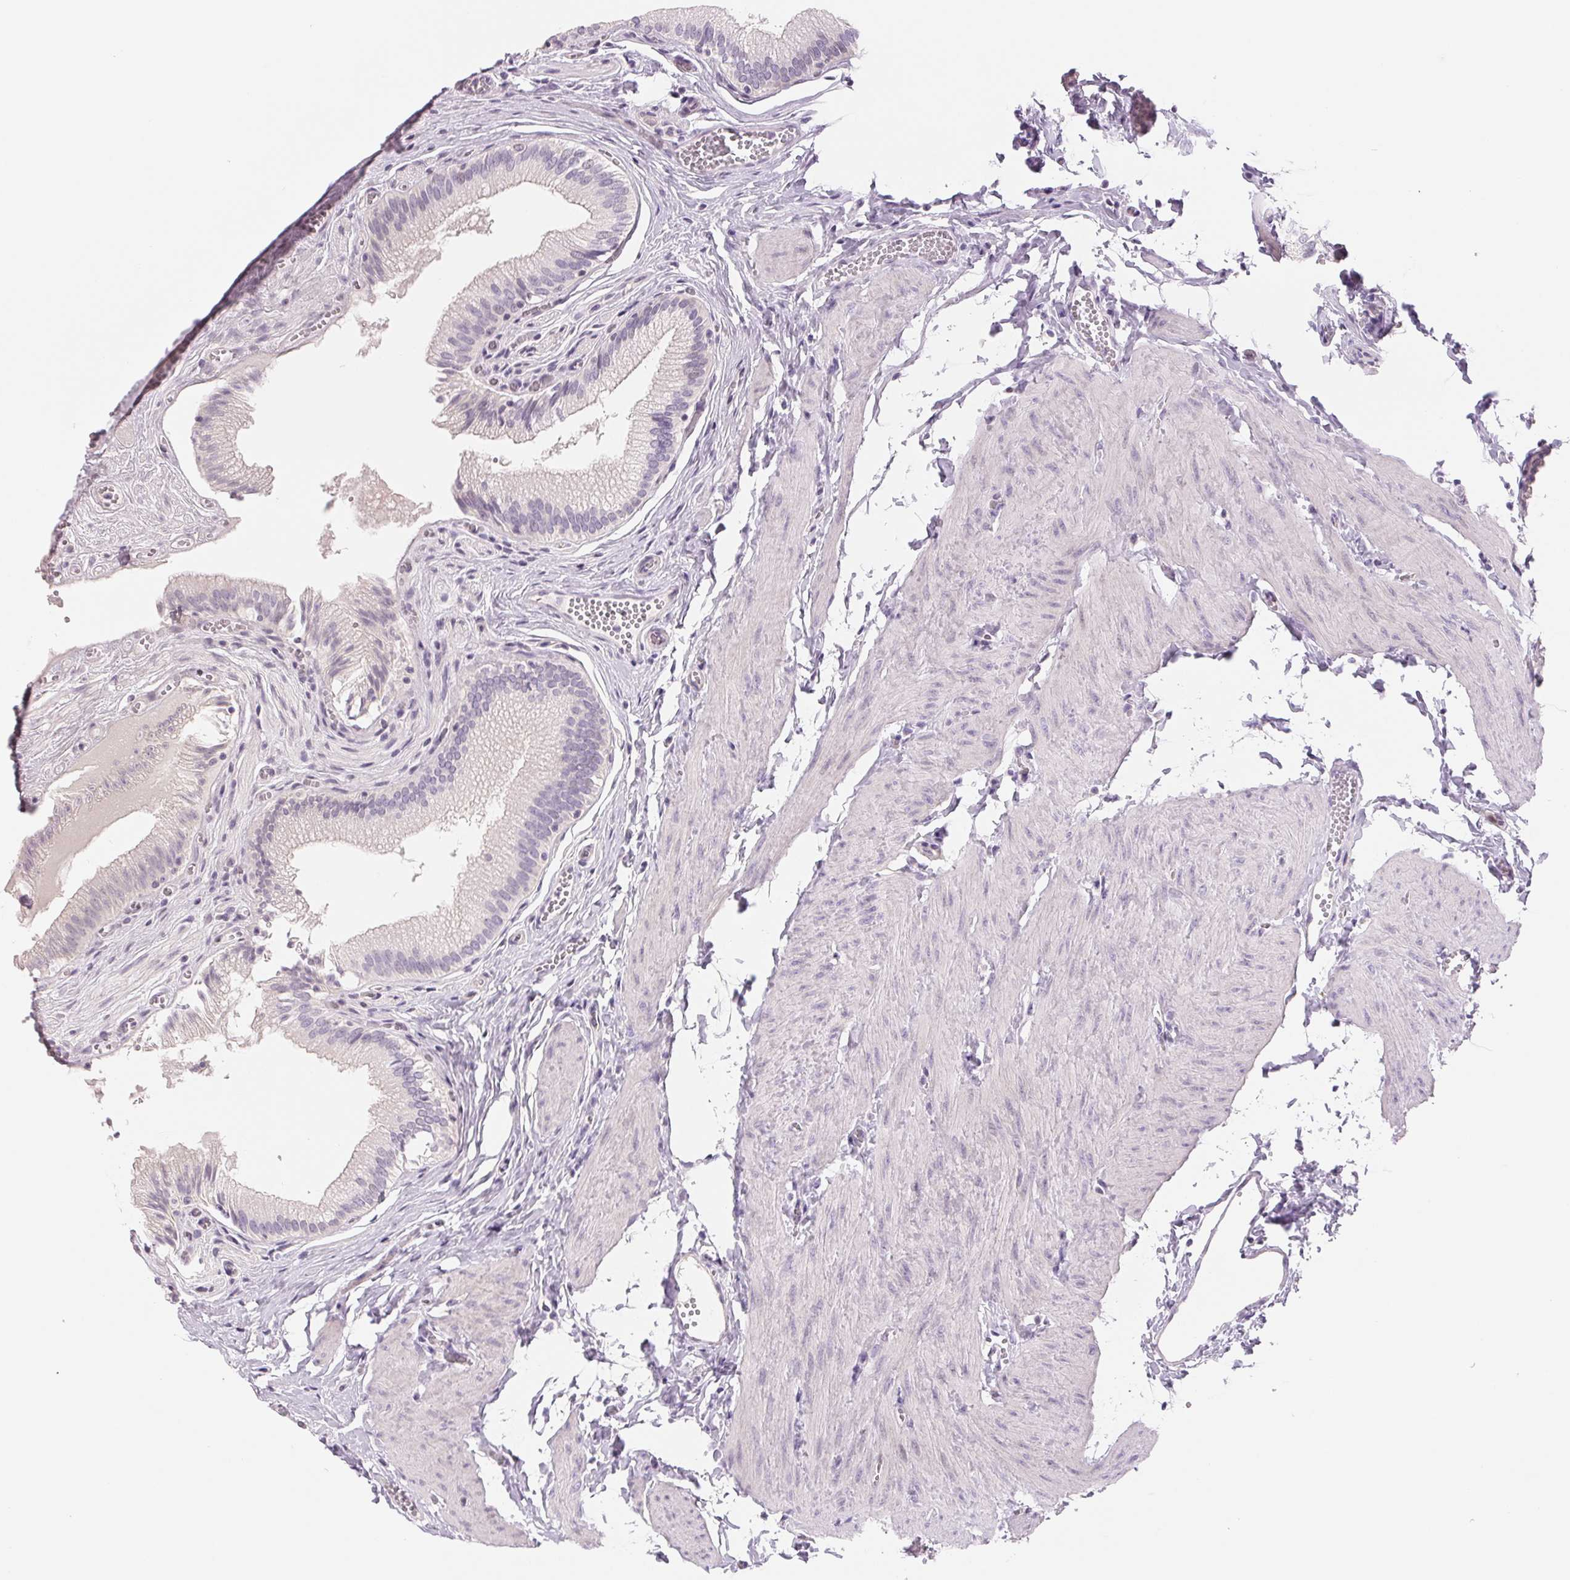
{"staining": {"intensity": "negative", "quantity": "none", "location": "none"}, "tissue": "gallbladder", "cell_type": "Glandular cells", "image_type": "normal", "snomed": [{"axis": "morphology", "description": "Normal tissue, NOS"}, {"axis": "topography", "description": "Gallbladder"}, {"axis": "topography", "description": "Peripheral nerve tissue"}], "caption": "This image is of benign gallbladder stained with IHC to label a protein in brown with the nuclei are counter-stained blue. There is no expression in glandular cells. (DAB immunohistochemistry (IHC), high magnification).", "gene": "CCDC168", "patient": {"sex": "male", "age": 17}}